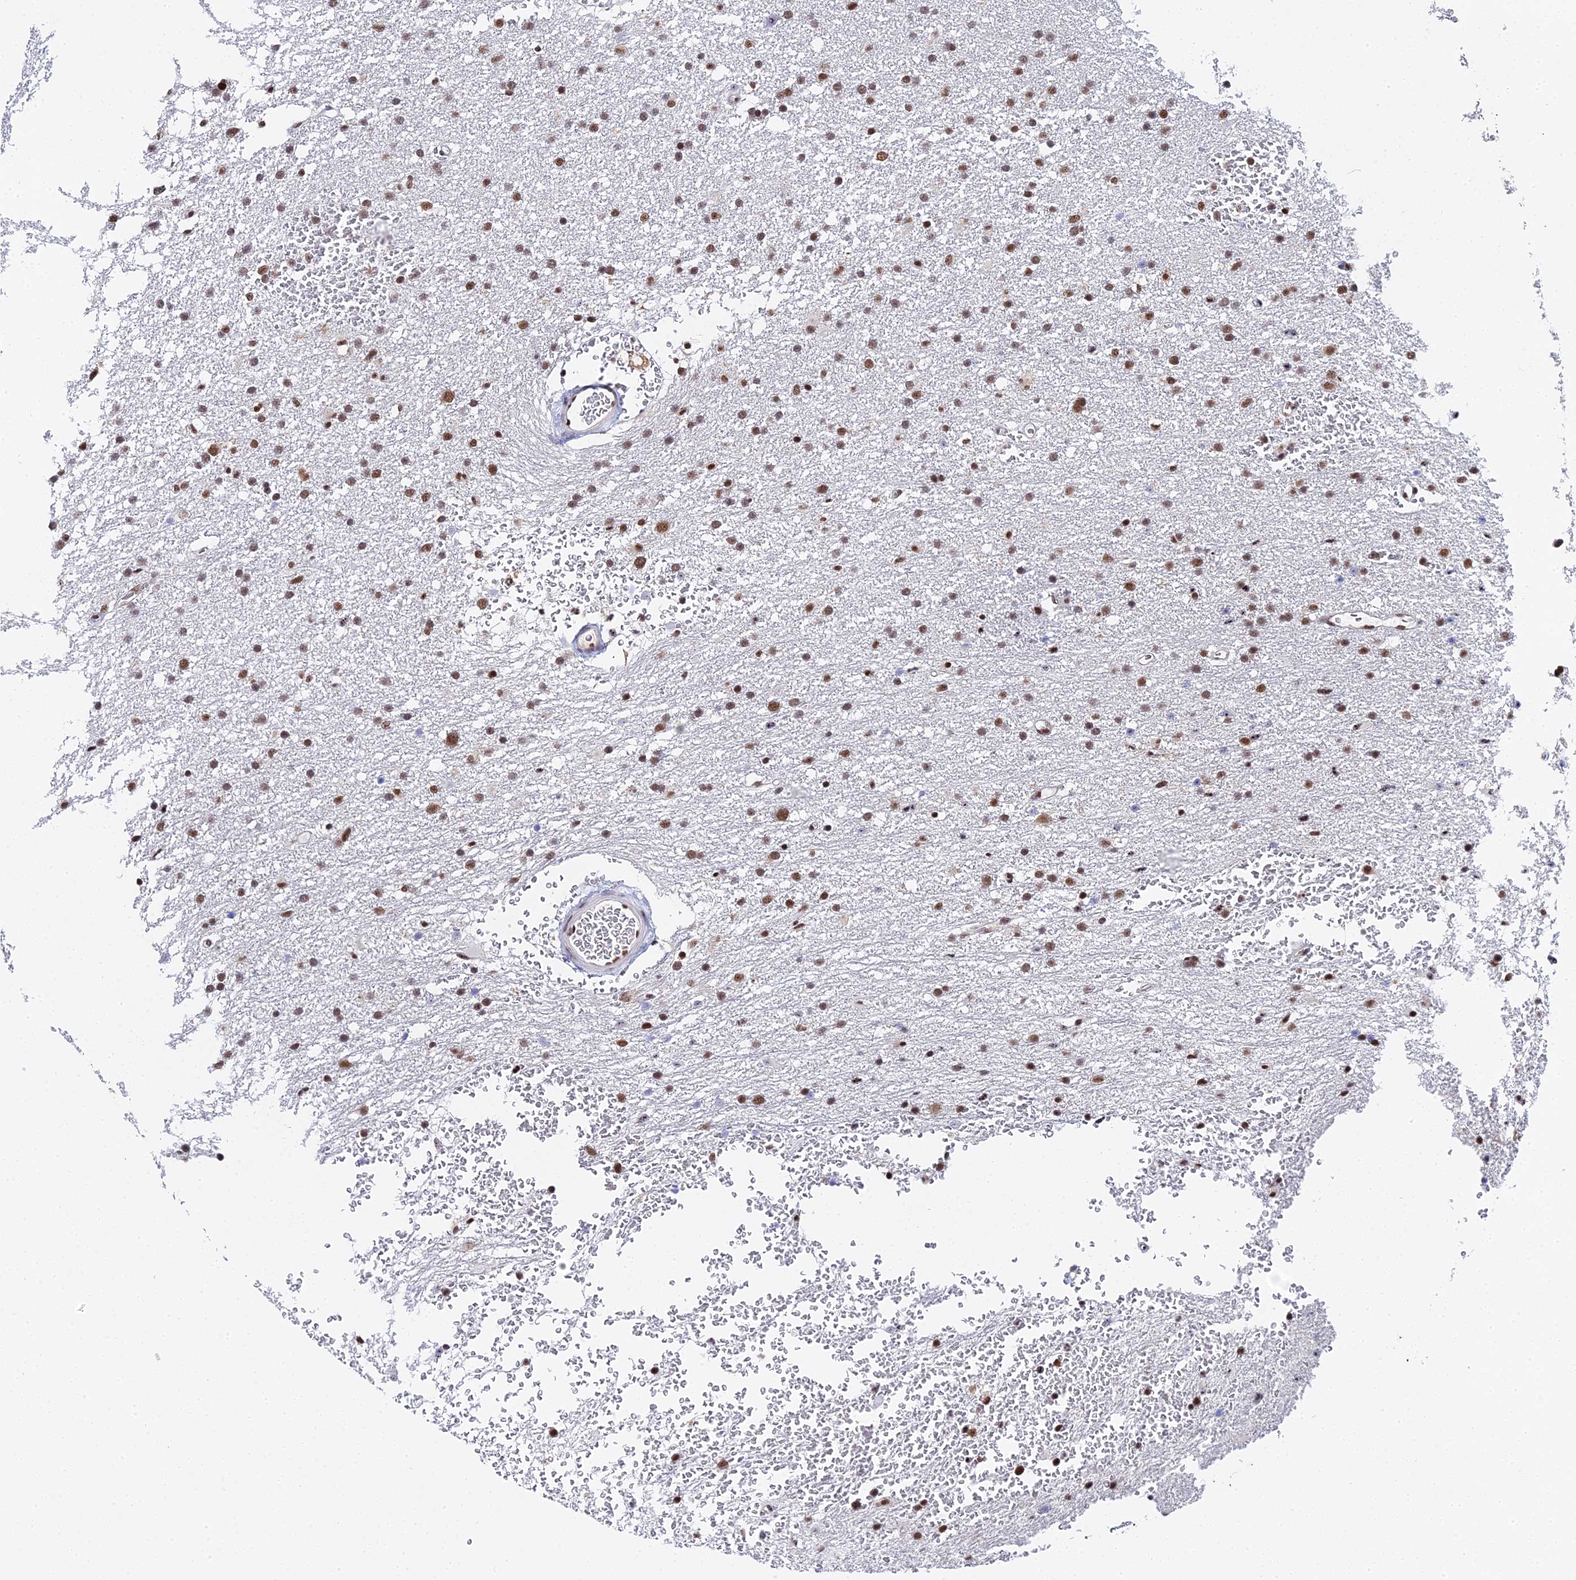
{"staining": {"intensity": "moderate", "quantity": ">75%", "location": "nuclear"}, "tissue": "glioma", "cell_type": "Tumor cells", "image_type": "cancer", "snomed": [{"axis": "morphology", "description": "Glioma, malignant, High grade"}, {"axis": "topography", "description": "Cerebral cortex"}], "caption": "Malignant glioma (high-grade) stained with a brown dye exhibits moderate nuclear positive staining in about >75% of tumor cells.", "gene": "MAGOHB", "patient": {"sex": "female", "age": 36}}